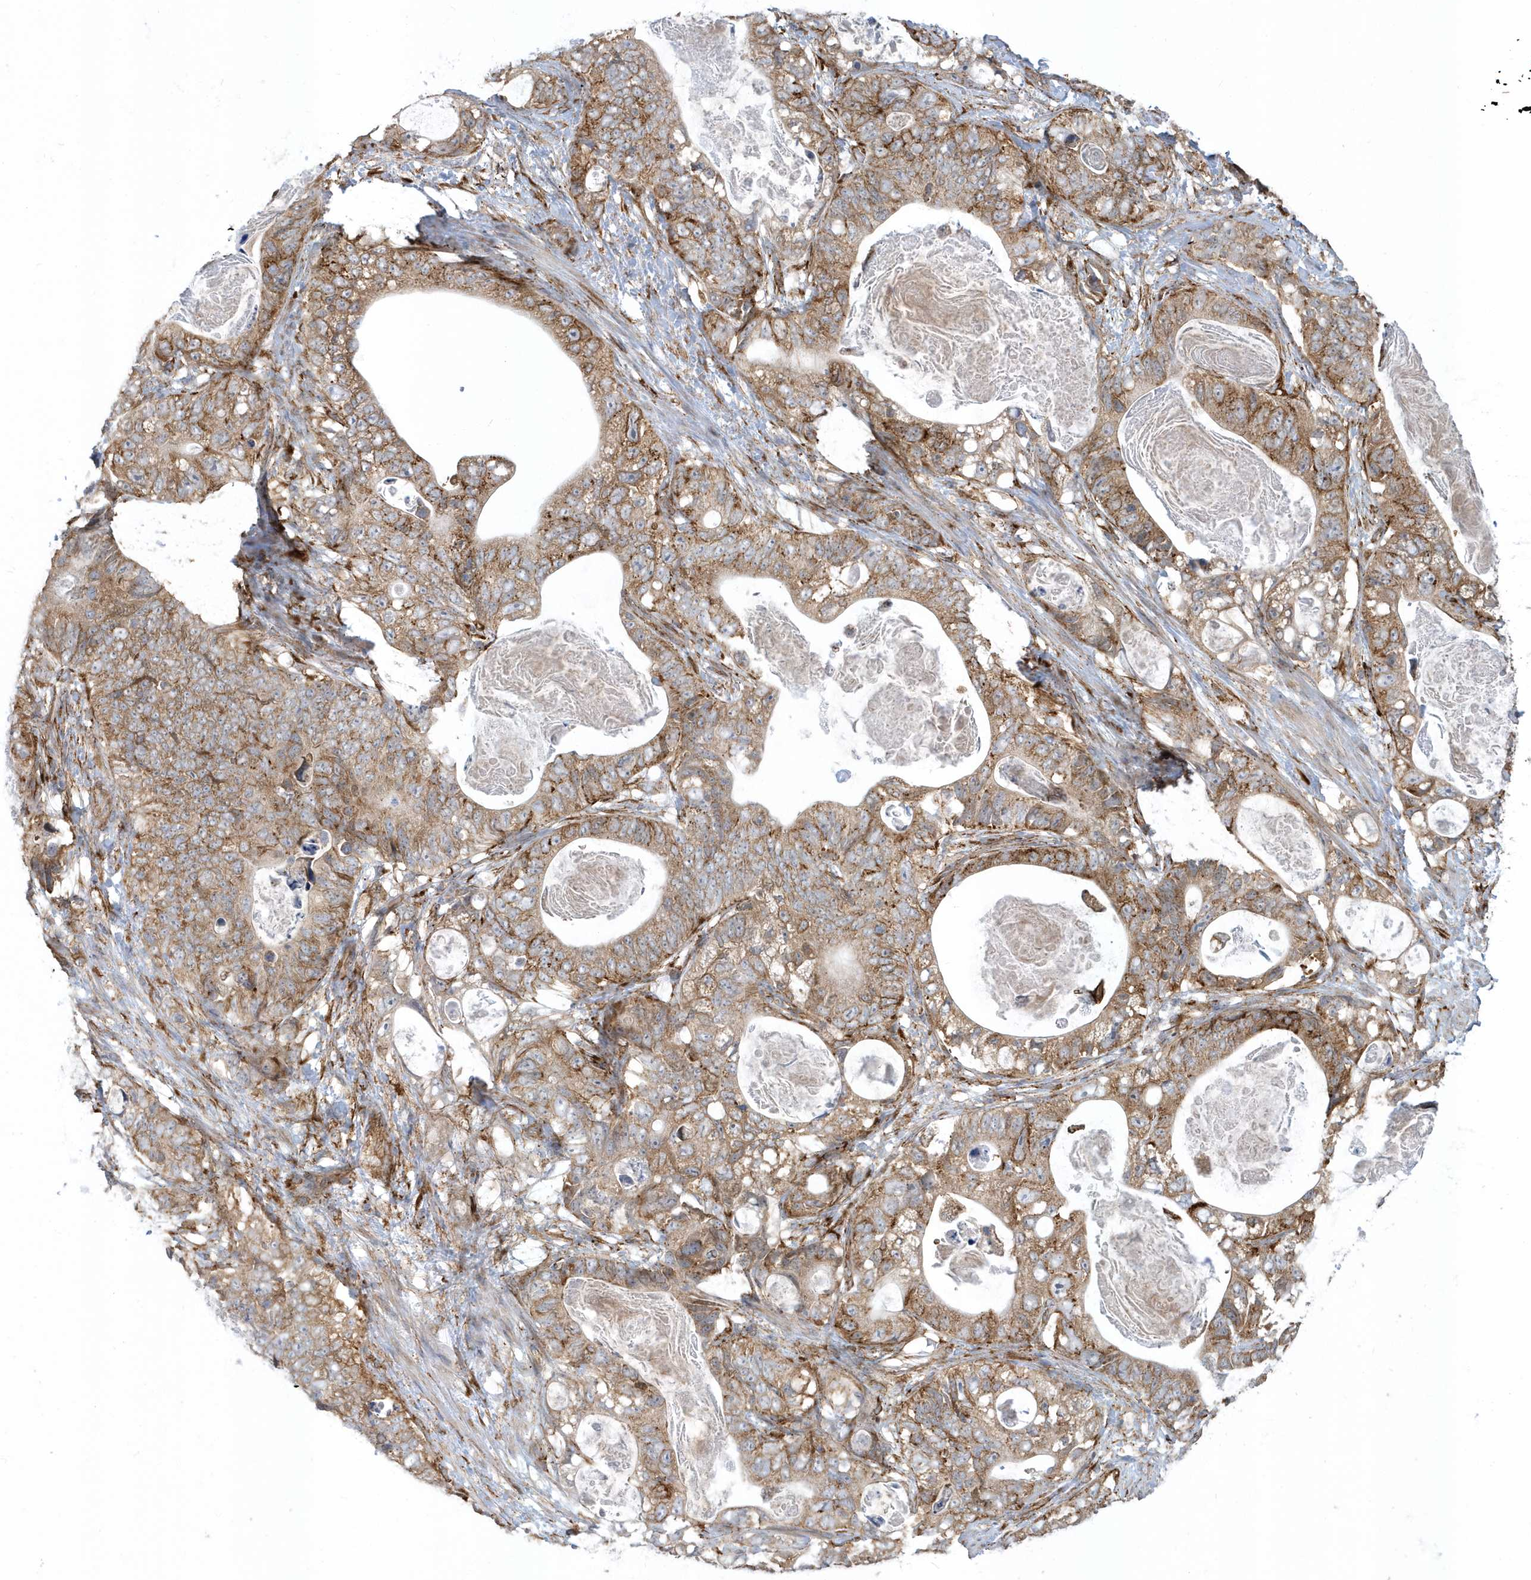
{"staining": {"intensity": "moderate", "quantity": ">75%", "location": "cytoplasmic/membranous"}, "tissue": "stomach cancer", "cell_type": "Tumor cells", "image_type": "cancer", "snomed": [{"axis": "morphology", "description": "Normal tissue, NOS"}, {"axis": "morphology", "description": "Adenocarcinoma, NOS"}, {"axis": "topography", "description": "Stomach"}], "caption": "Immunohistochemistry of stomach adenocarcinoma displays medium levels of moderate cytoplasmic/membranous positivity in about >75% of tumor cells. (Brightfield microscopy of DAB IHC at high magnification).", "gene": "HRH4", "patient": {"sex": "female", "age": 89}}